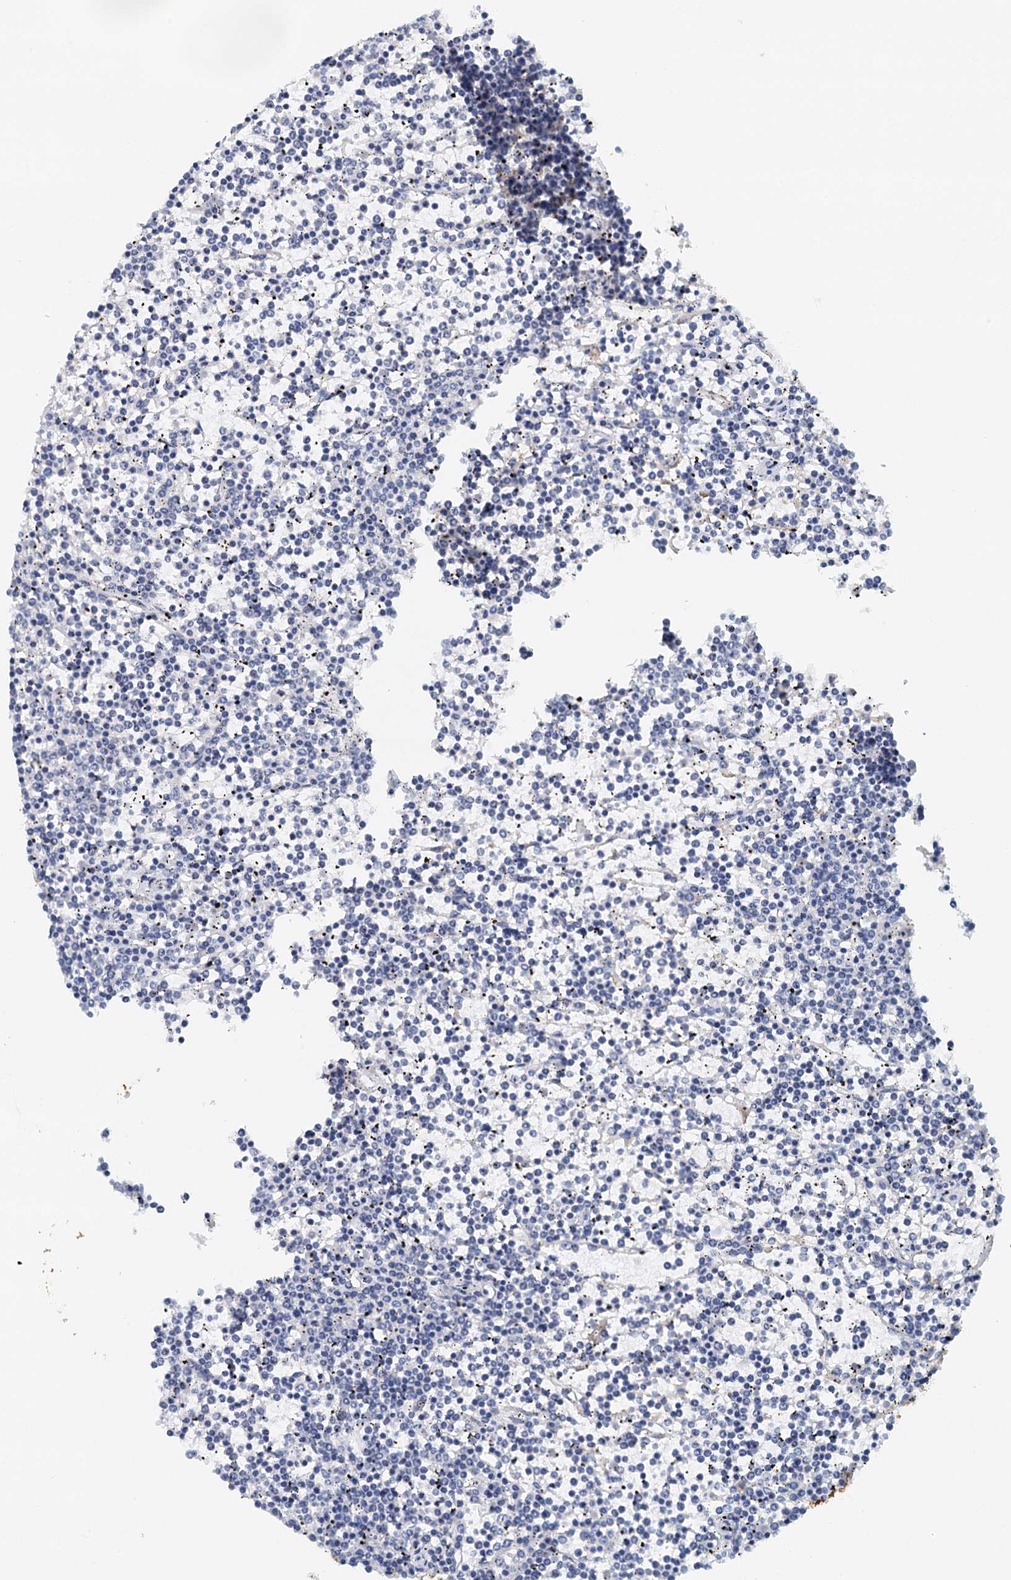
{"staining": {"intensity": "negative", "quantity": "none", "location": "none"}, "tissue": "lymphoma", "cell_type": "Tumor cells", "image_type": "cancer", "snomed": [{"axis": "morphology", "description": "Malignant lymphoma, non-Hodgkin's type, Low grade"}, {"axis": "topography", "description": "Spleen"}], "caption": "Protein analysis of low-grade malignant lymphoma, non-Hodgkin's type shows no significant staining in tumor cells. (DAB (3,3'-diaminobenzidine) immunohistochemistry visualized using brightfield microscopy, high magnification).", "gene": "DTD1", "patient": {"sex": "female", "age": 19}}